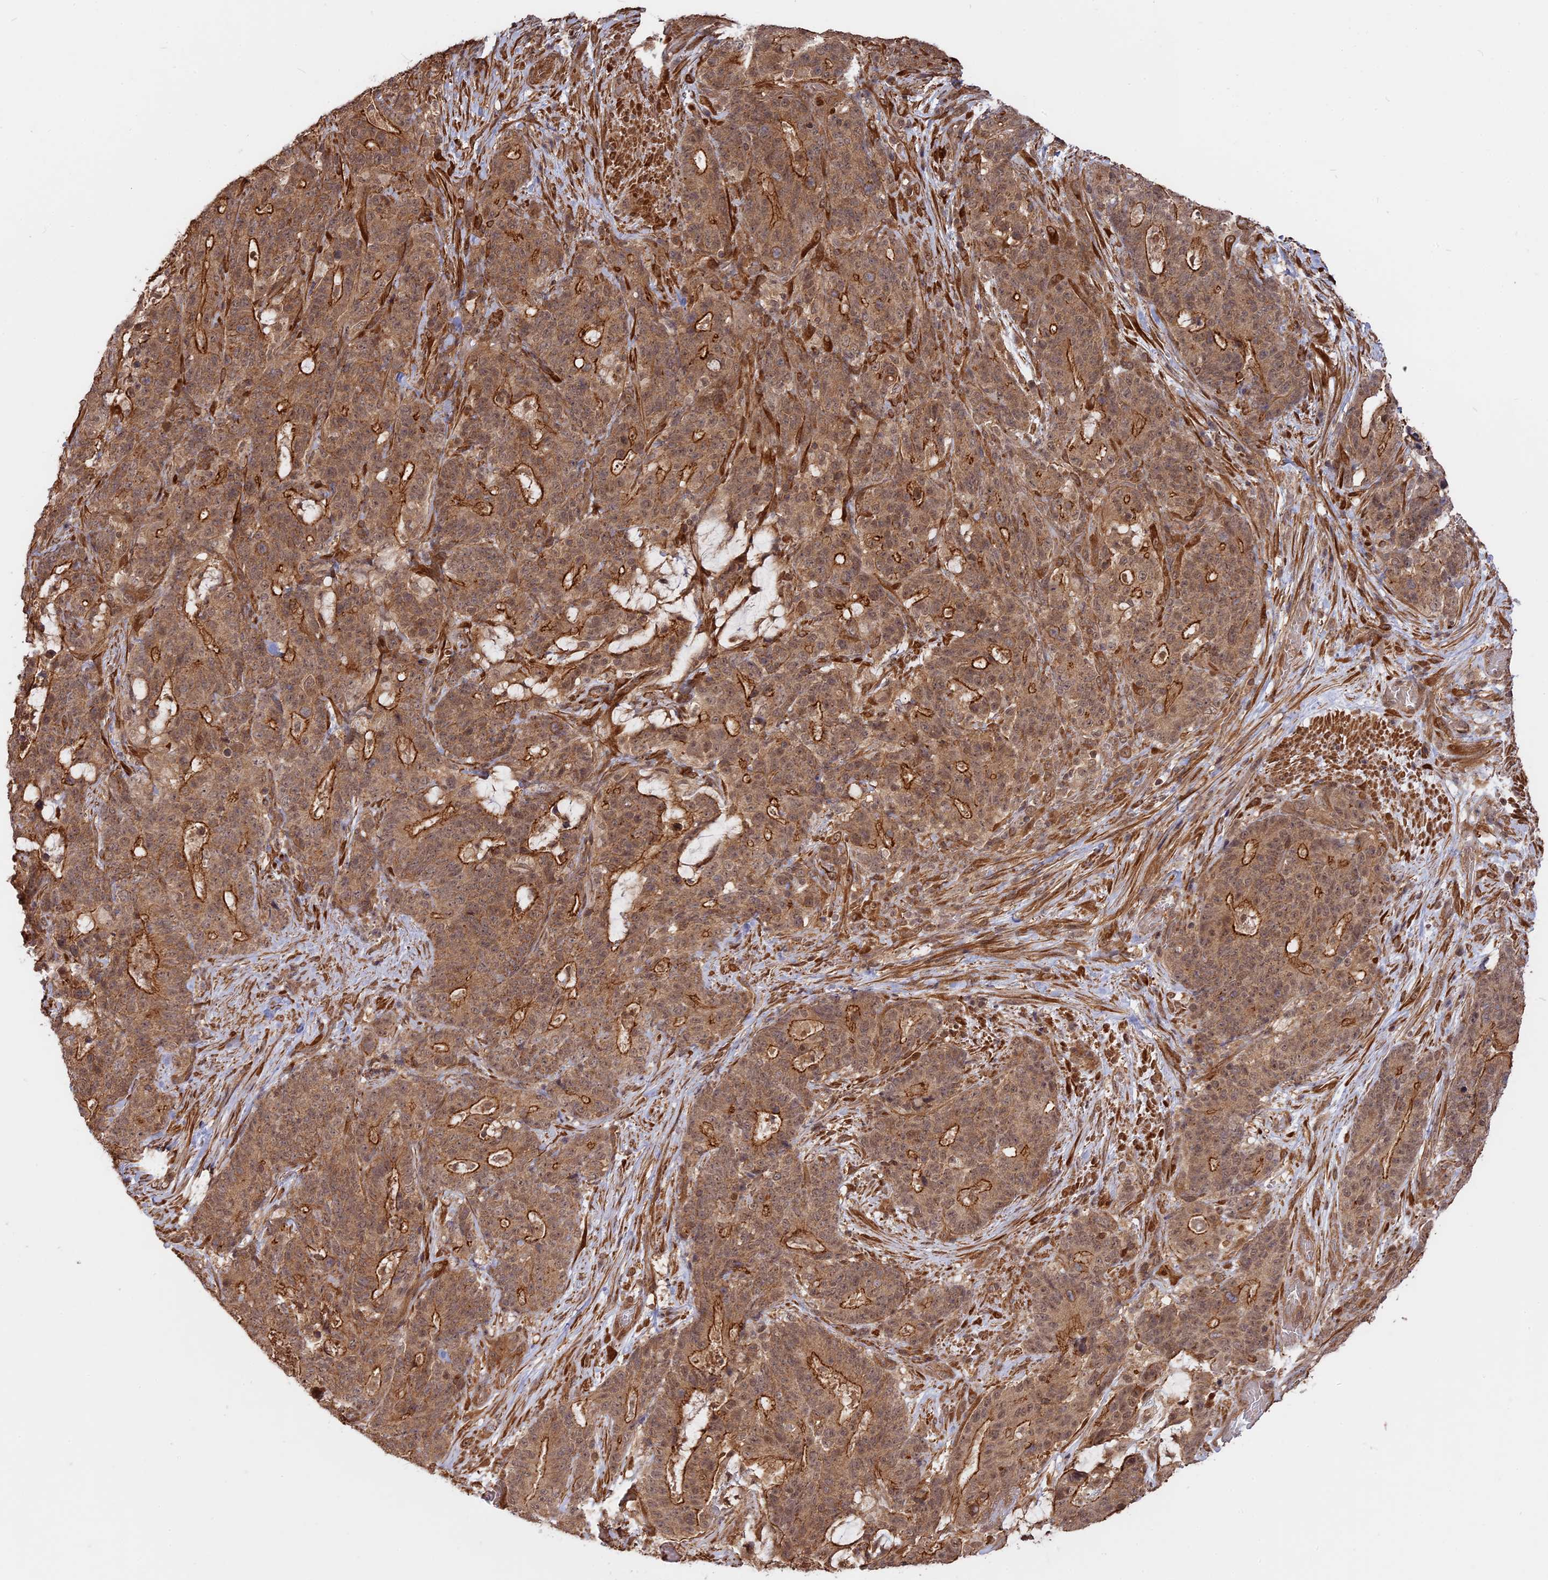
{"staining": {"intensity": "moderate", "quantity": ">75%", "location": "cytoplasmic/membranous"}, "tissue": "stomach cancer", "cell_type": "Tumor cells", "image_type": "cancer", "snomed": [{"axis": "morphology", "description": "Normal tissue, NOS"}, {"axis": "morphology", "description": "Adenocarcinoma, NOS"}, {"axis": "topography", "description": "Stomach"}], "caption": "IHC image of neoplastic tissue: adenocarcinoma (stomach) stained using immunohistochemistry exhibits medium levels of moderate protein expression localized specifically in the cytoplasmic/membranous of tumor cells, appearing as a cytoplasmic/membranous brown color.", "gene": "CCDC174", "patient": {"sex": "female", "age": 64}}